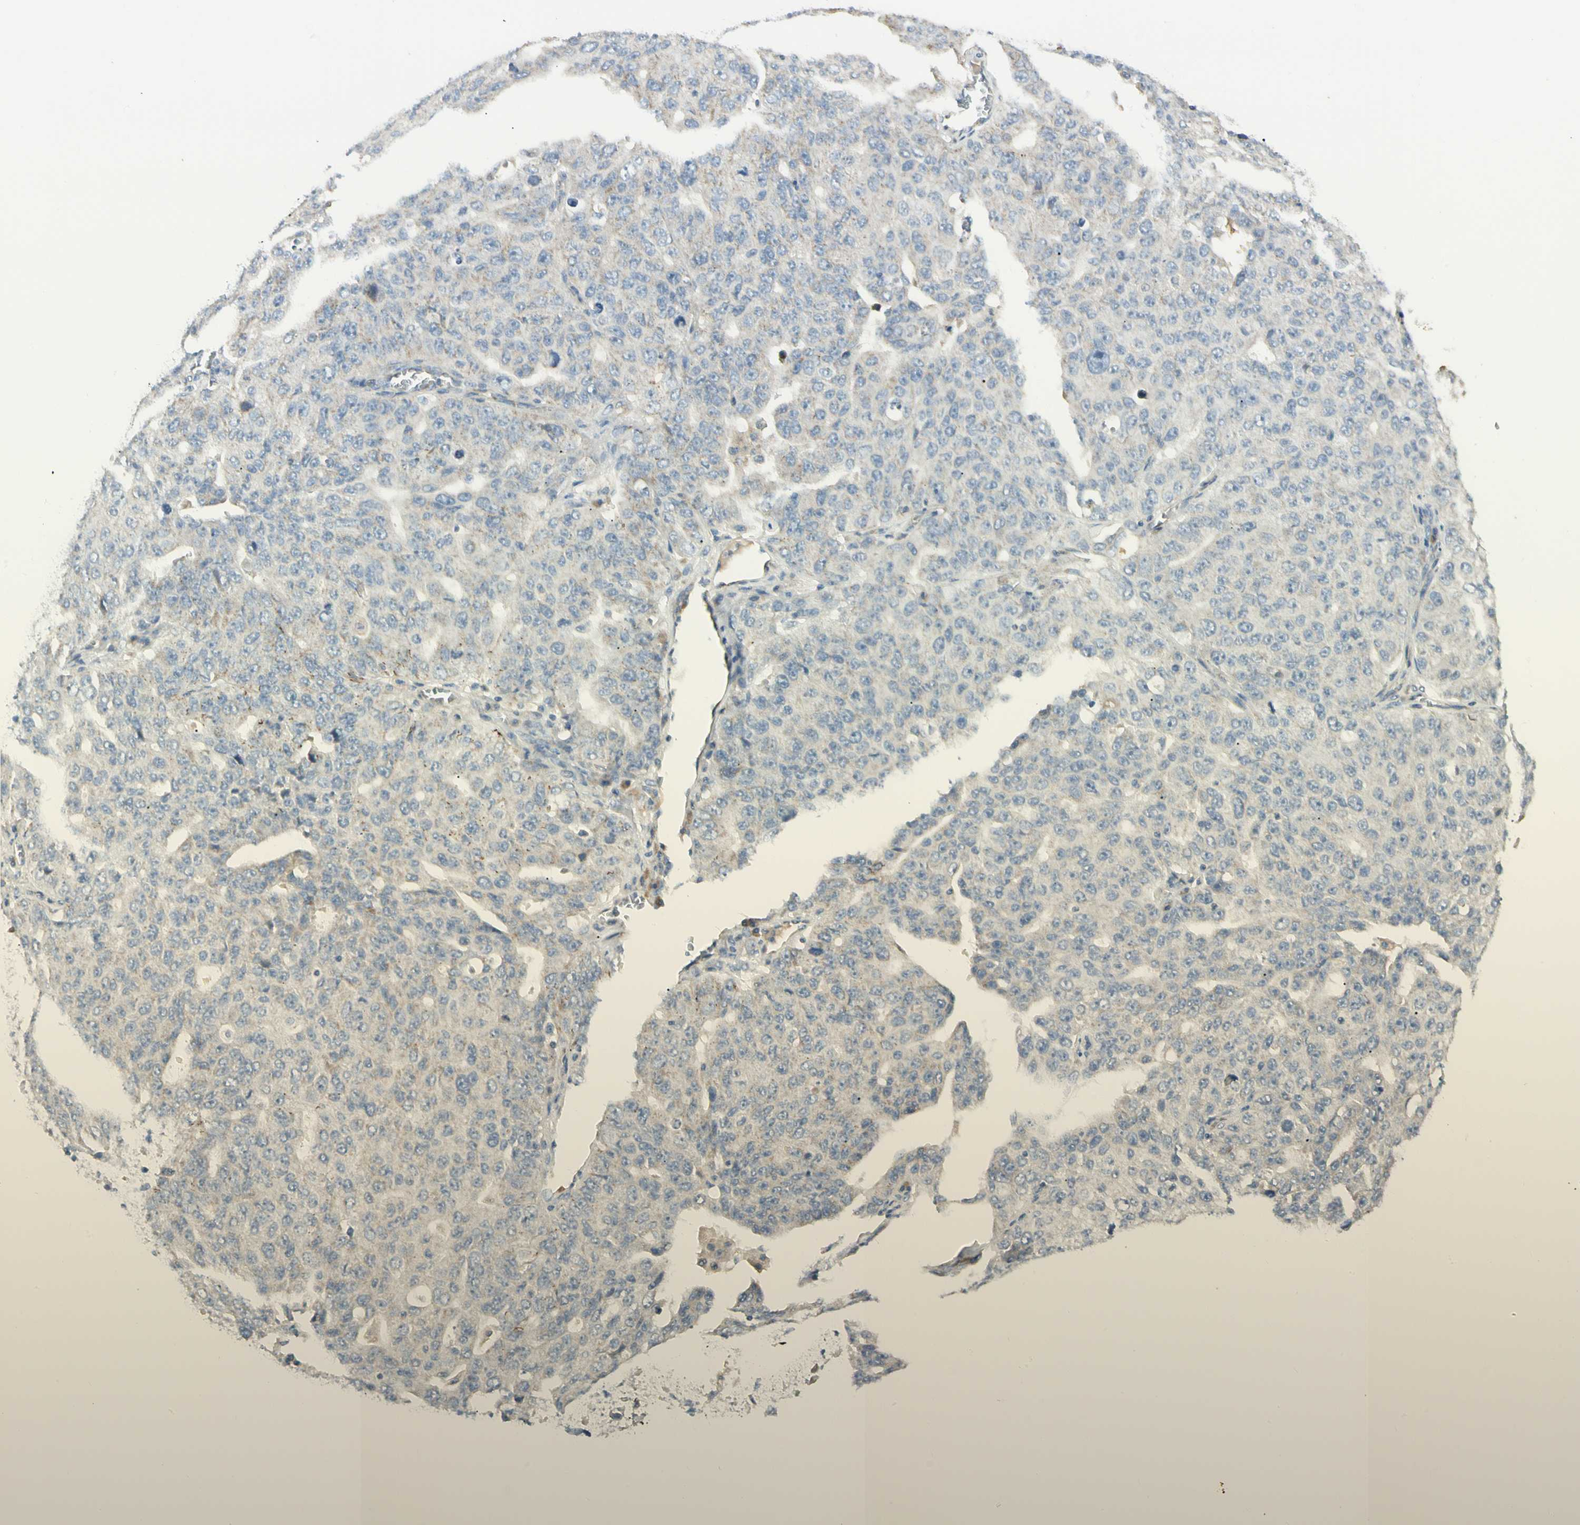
{"staining": {"intensity": "weak", "quantity": "<25%", "location": "cytoplasmic/membranous"}, "tissue": "ovarian cancer", "cell_type": "Tumor cells", "image_type": "cancer", "snomed": [{"axis": "morphology", "description": "Carcinoma, endometroid"}, {"axis": "topography", "description": "Ovary"}], "caption": "Ovarian cancer stained for a protein using immunohistochemistry displays no expression tumor cells.", "gene": "ALDH18A1", "patient": {"sex": "female", "age": 62}}